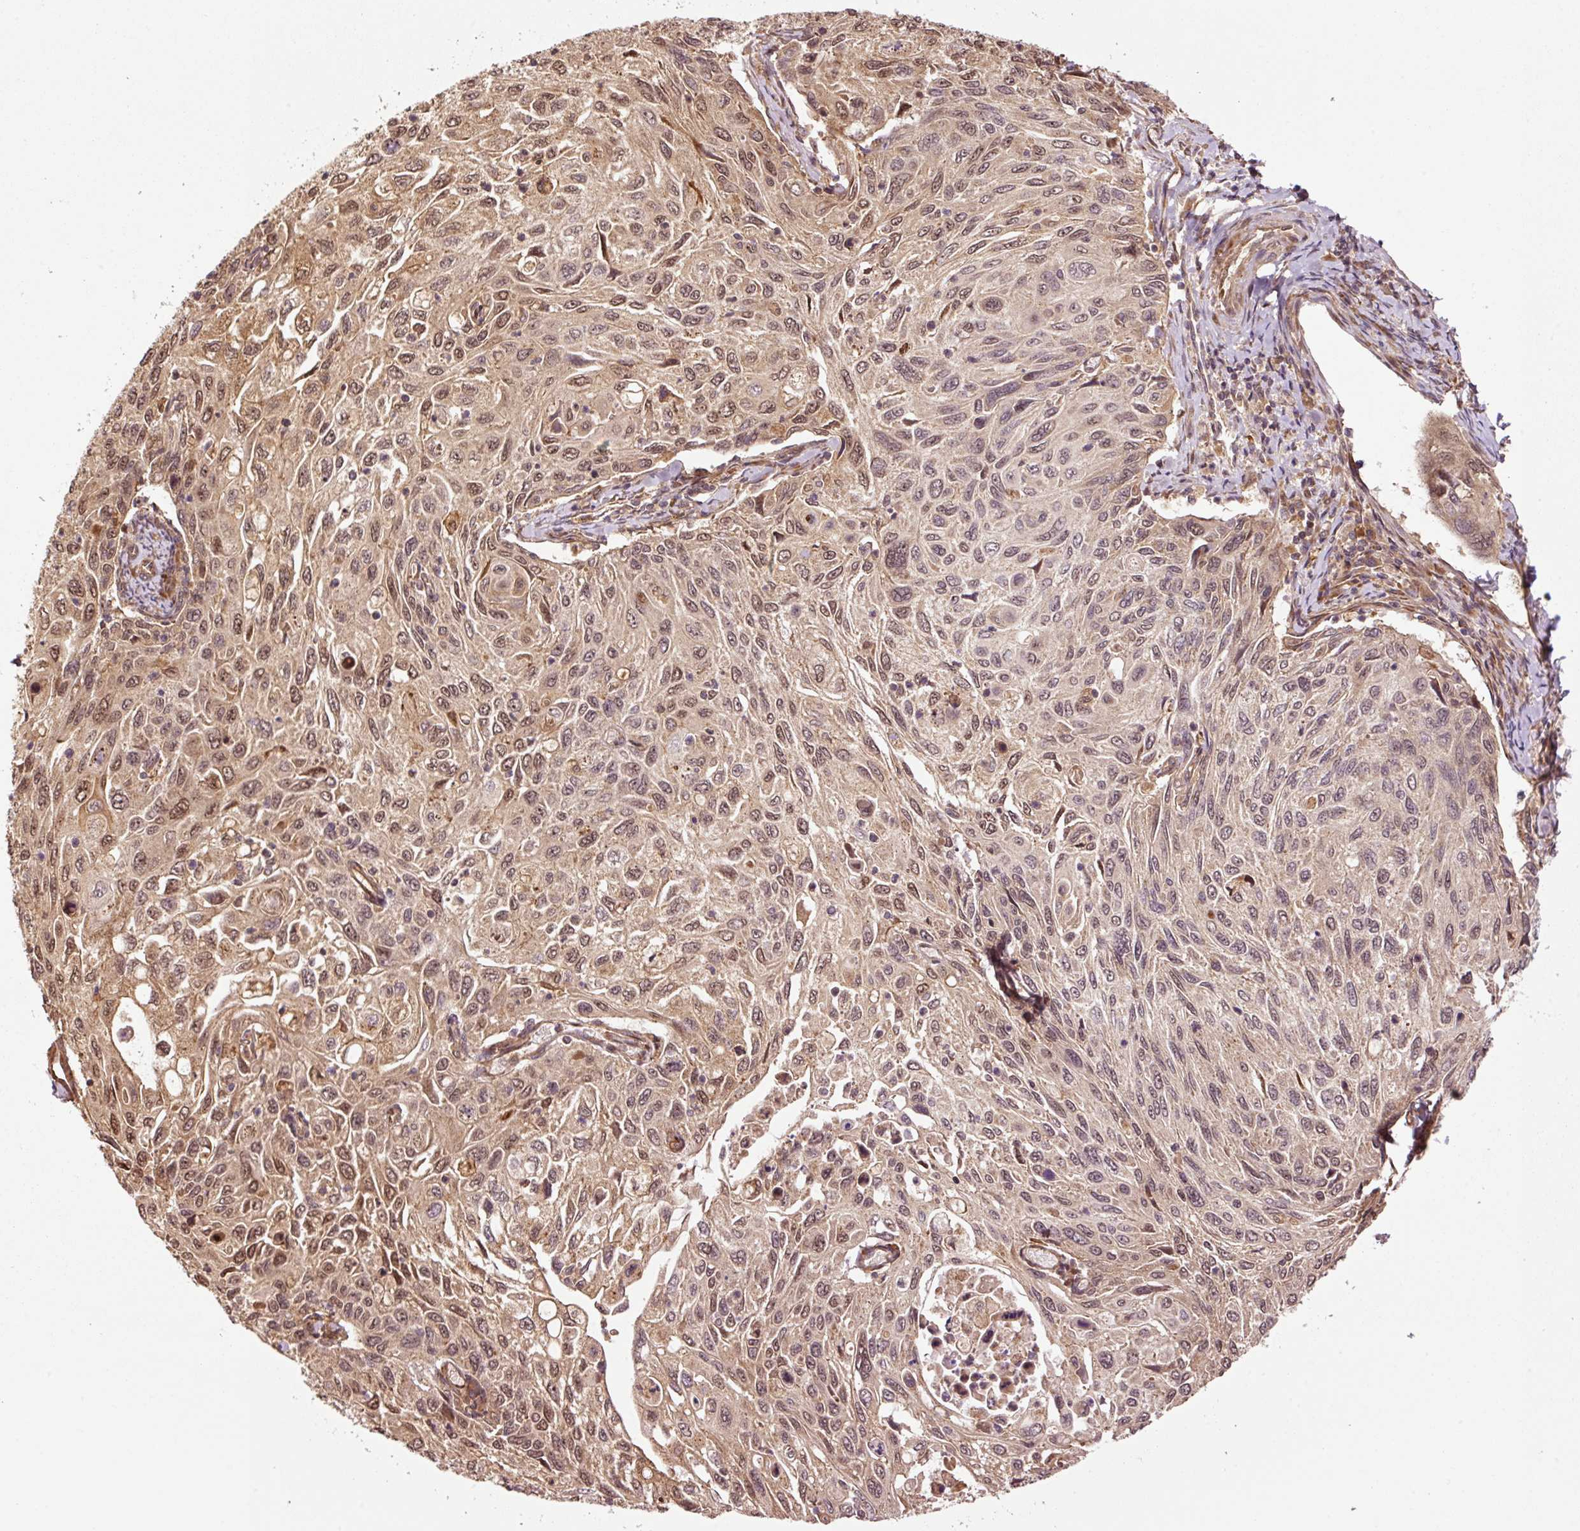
{"staining": {"intensity": "moderate", "quantity": ">75%", "location": "cytoplasmic/membranous,nuclear"}, "tissue": "cervical cancer", "cell_type": "Tumor cells", "image_type": "cancer", "snomed": [{"axis": "morphology", "description": "Squamous cell carcinoma, NOS"}, {"axis": "topography", "description": "Cervix"}], "caption": "Cervical squamous cell carcinoma stained with a protein marker exhibits moderate staining in tumor cells.", "gene": "OXER1", "patient": {"sex": "female", "age": 70}}